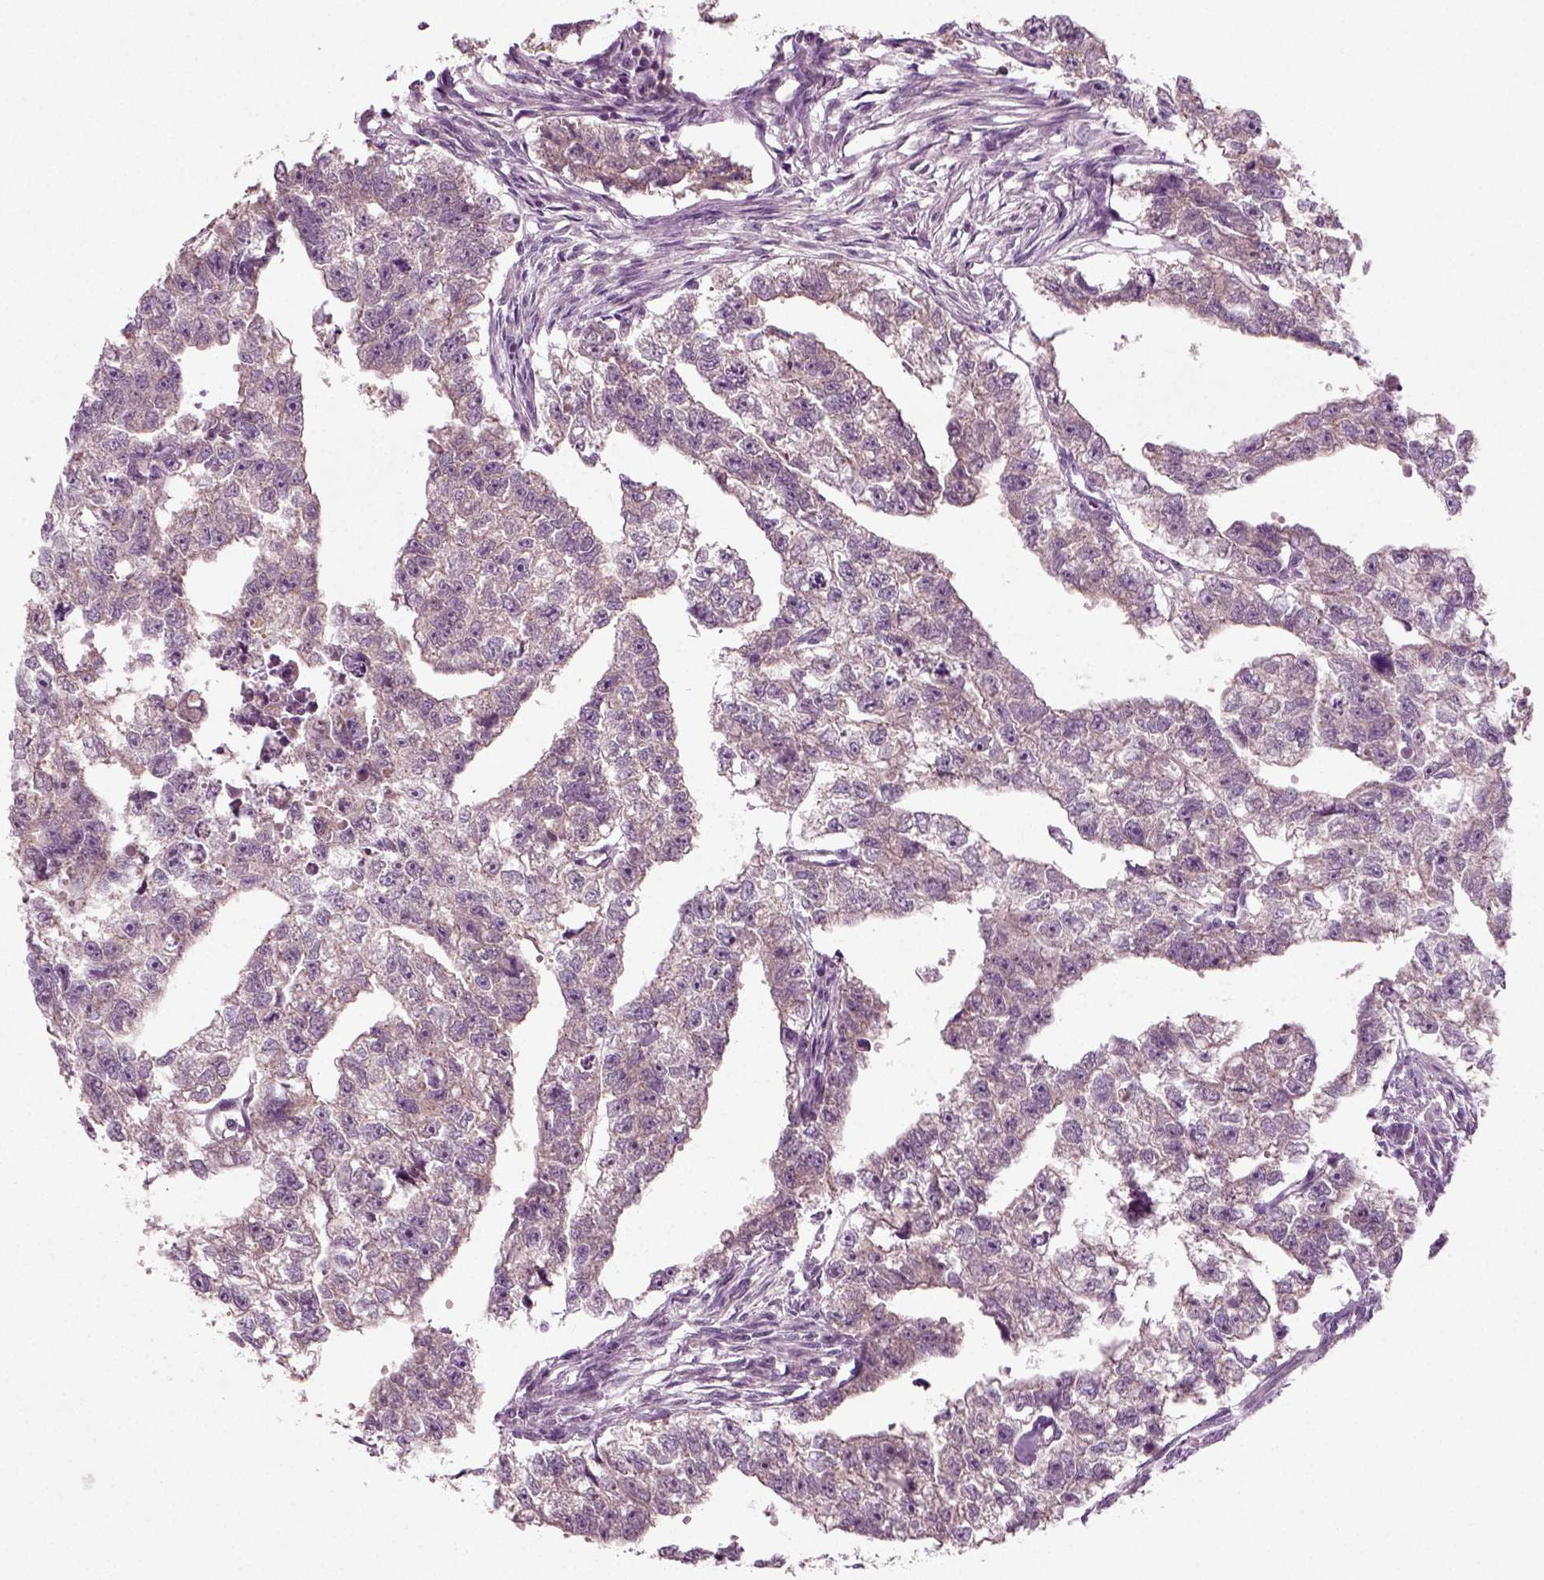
{"staining": {"intensity": "weak", "quantity": "<25%", "location": "cytoplasmic/membranous"}, "tissue": "testis cancer", "cell_type": "Tumor cells", "image_type": "cancer", "snomed": [{"axis": "morphology", "description": "Carcinoma, Embryonal, NOS"}, {"axis": "morphology", "description": "Teratoma, malignant, NOS"}, {"axis": "topography", "description": "Testis"}], "caption": "Testis cancer was stained to show a protein in brown. There is no significant positivity in tumor cells. (Brightfield microscopy of DAB (3,3'-diaminobenzidine) immunohistochemistry (IHC) at high magnification).", "gene": "RND2", "patient": {"sex": "male", "age": 44}}